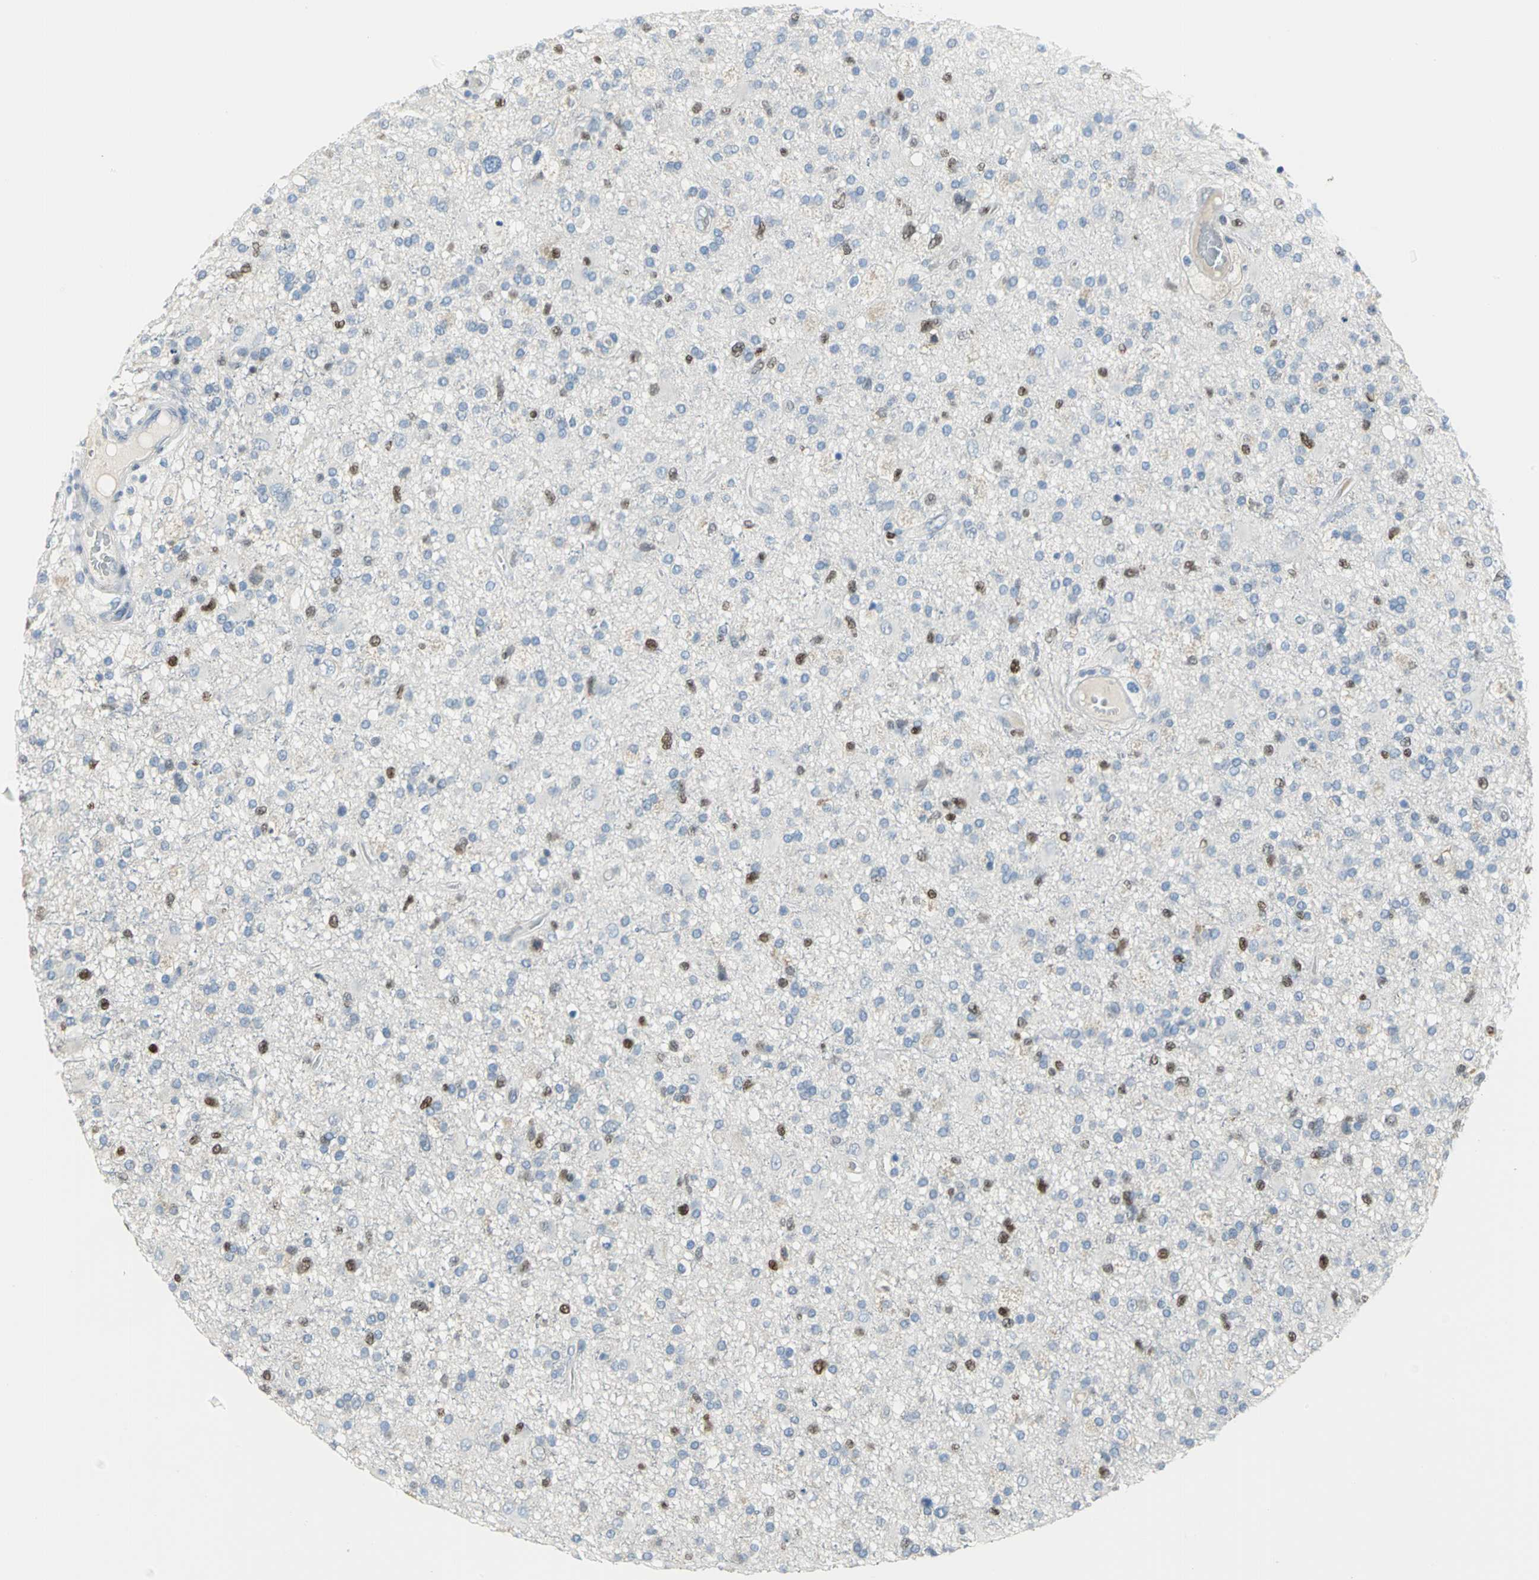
{"staining": {"intensity": "moderate", "quantity": "<25%", "location": "nuclear"}, "tissue": "glioma", "cell_type": "Tumor cells", "image_type": "cancer", "snomed": [{"axis": "morphology", "description": "Glioma, malignant, High grade"}, {"axis": "topography", "description": "Brain"}], "caption": "Moderate nuclear staining for a protein is appreciated in about <25% of tumor cells of glioma using IHC.", "gene": "MCM3", "patient": {"sex": "male", "age": 33}}